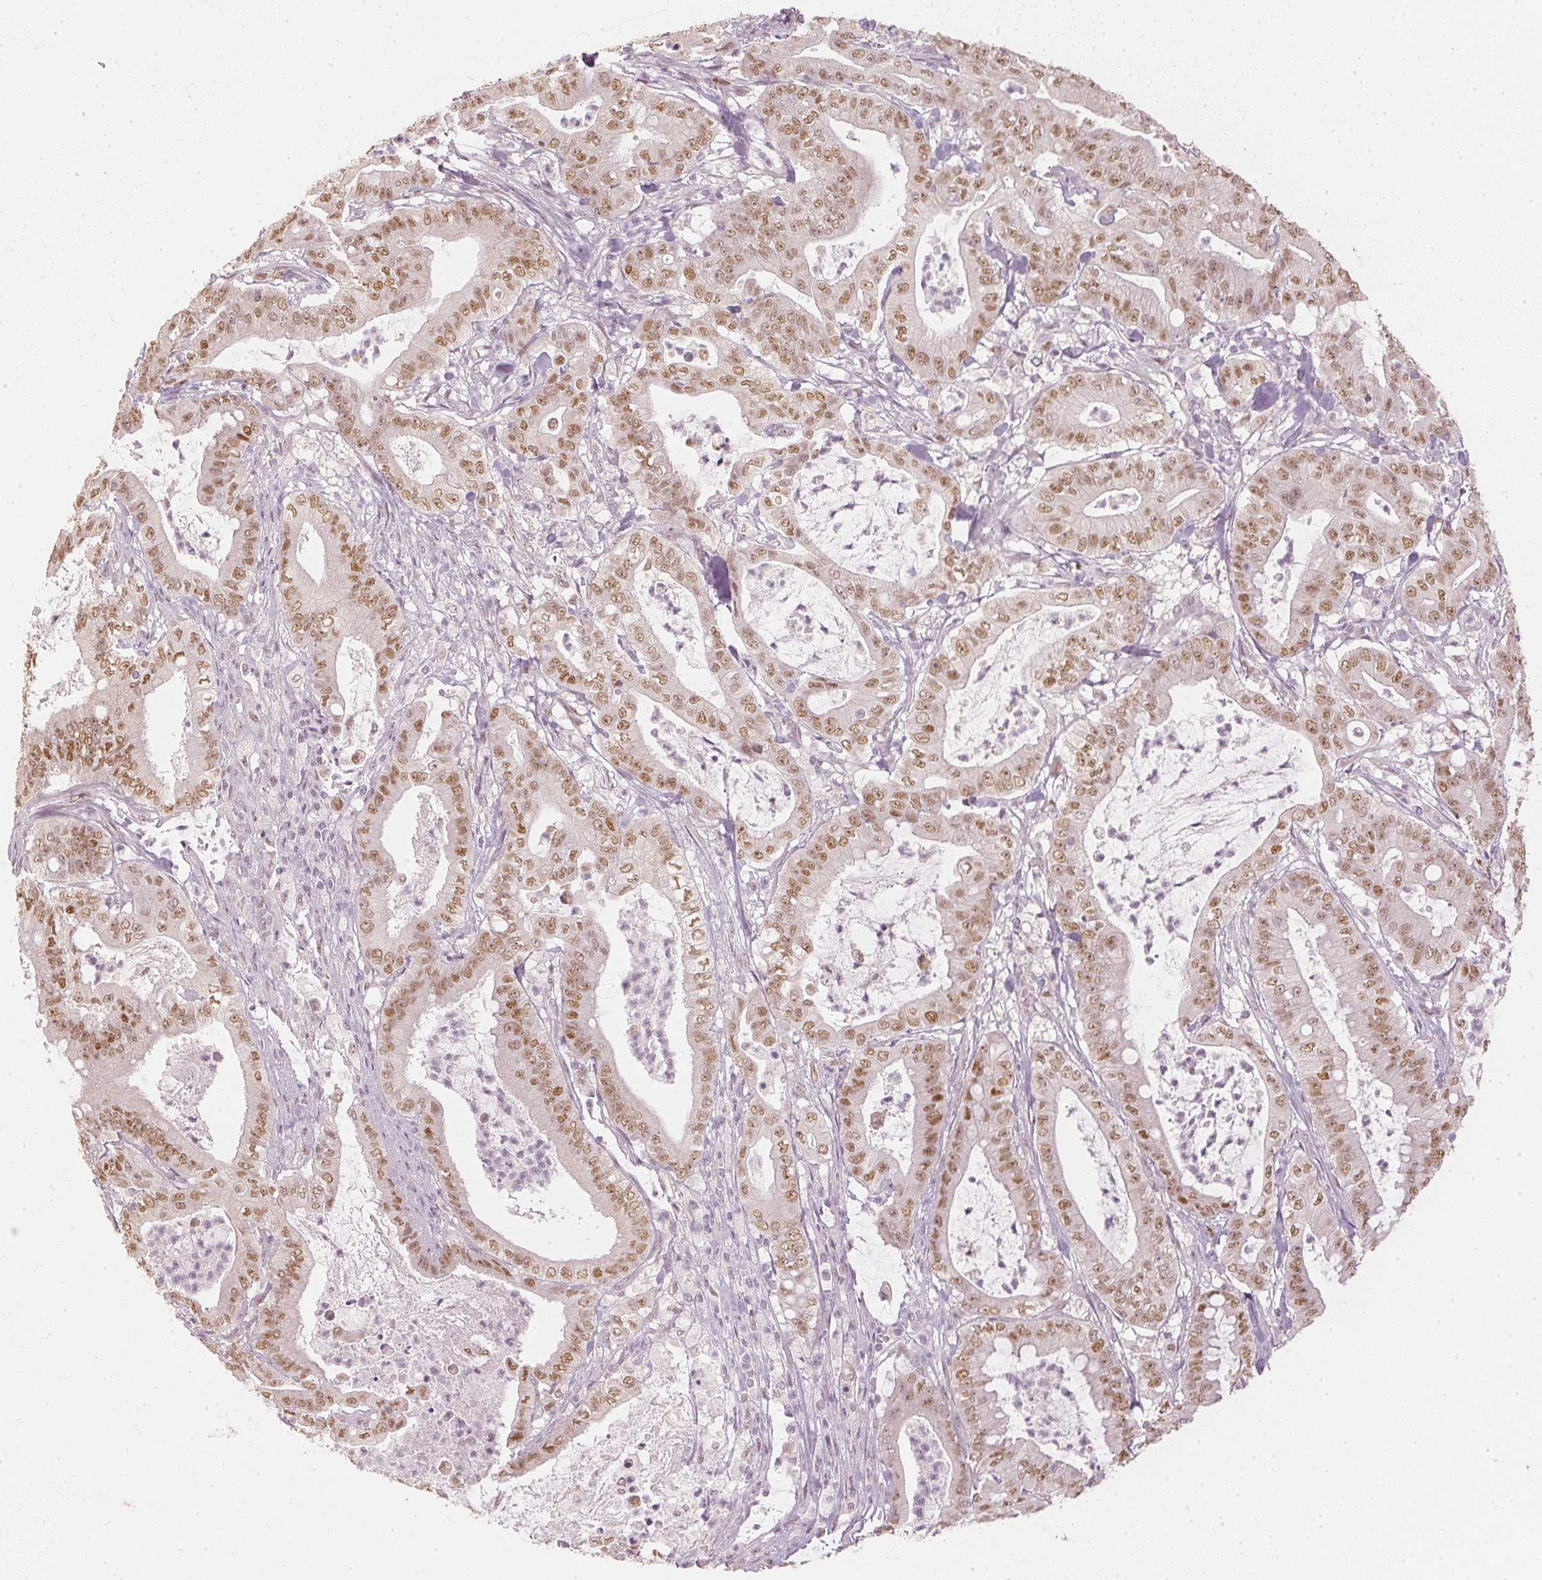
{"staining": {"intensity": "moderate", "quantity": ">75%", "location": "nuclear"}, "tissue": "pancreatic cancer", "cell_type": "Tumor cells", "image_type": "cancer", "snomed": [{"axis": "morphology", "description": "Adenocarcinoma, NOS"}, {"axis": "topography", "description": "Pancreas"}], "caption": "This is a micrograph of immunohistochemistry (IHC) staining of pancreatic adenocarcinoma, which shows moderate positivity in the nuclear of tumor cells.", "gene": "SLC39A3", "patient": {"sex": "male", "age": 71}}